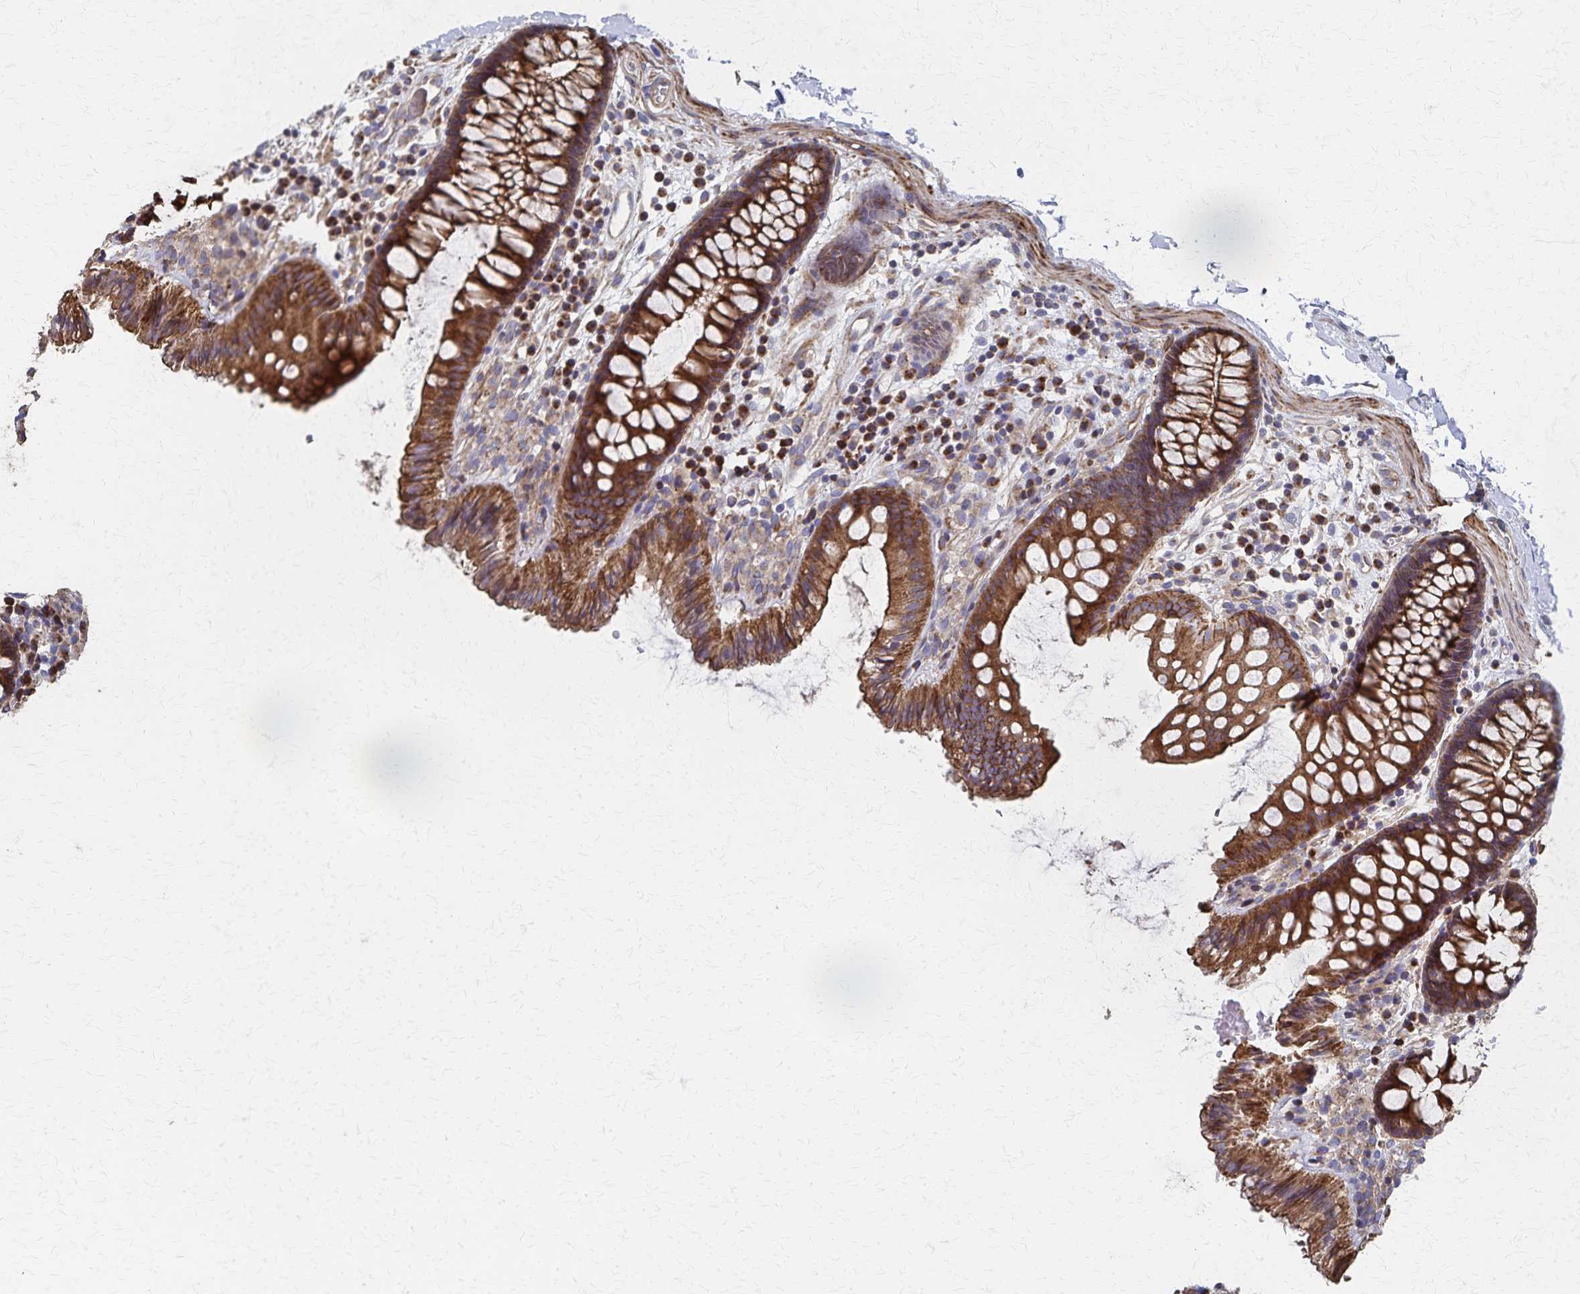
{"staining": {"intensity": "moderate", "quantity": ">75%", "location": "cytoplasmic/membranous"}, "tissue": "colon", "cell_type": "Endothelial cells", "image_type": "normal", "snomed": [{"axis": "morphology", "description": "Normal tissue, NOS"}, {"axis": "topography", "description": "Colon"}], "caption": "IHC of benign human colon shows medium levels of moderate cytoplasmic/membranous expression in approximately >75% of endothelial cells.", "gene": "PGAP2", "patient": {"sex": "male", "age": 84}}